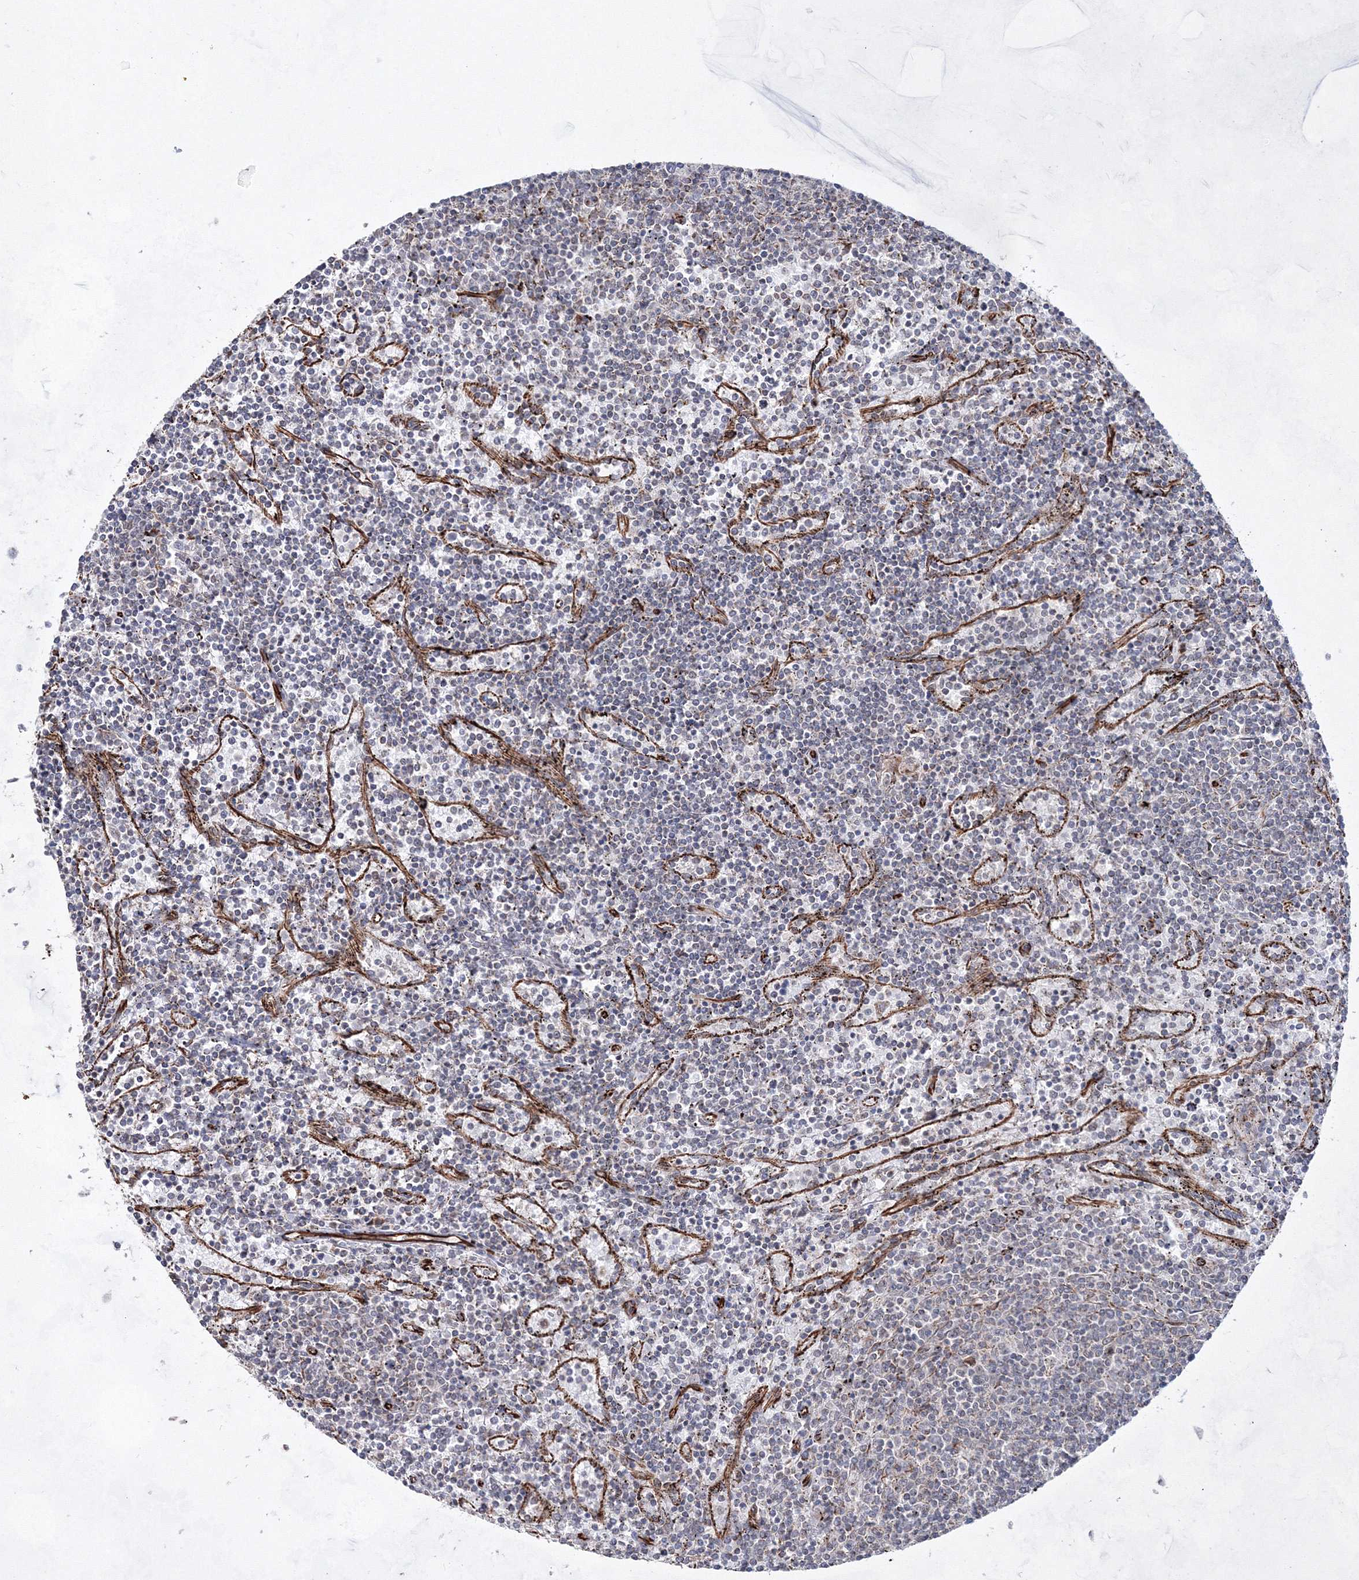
{"staining": {"intensity": "negative", "quantity": "none", "location": "none"}, "tissue": "lymphoma", "cell_type": "Tumor cells", "image_type": "cancer", "snomed": [{"axis": "morphology", "description": "Malignant lymphoma, non-Hodgkin's type, Low grade"}, {"axis": "topography", "description": "Spleen"}], "caption": "This is an immunohistochemistry (IHC) photomicrograph of human lymphoma. There is no expression in tumor cells.", "gene": "SNIP1", "patient": {"sex": "female", "age": 50}}